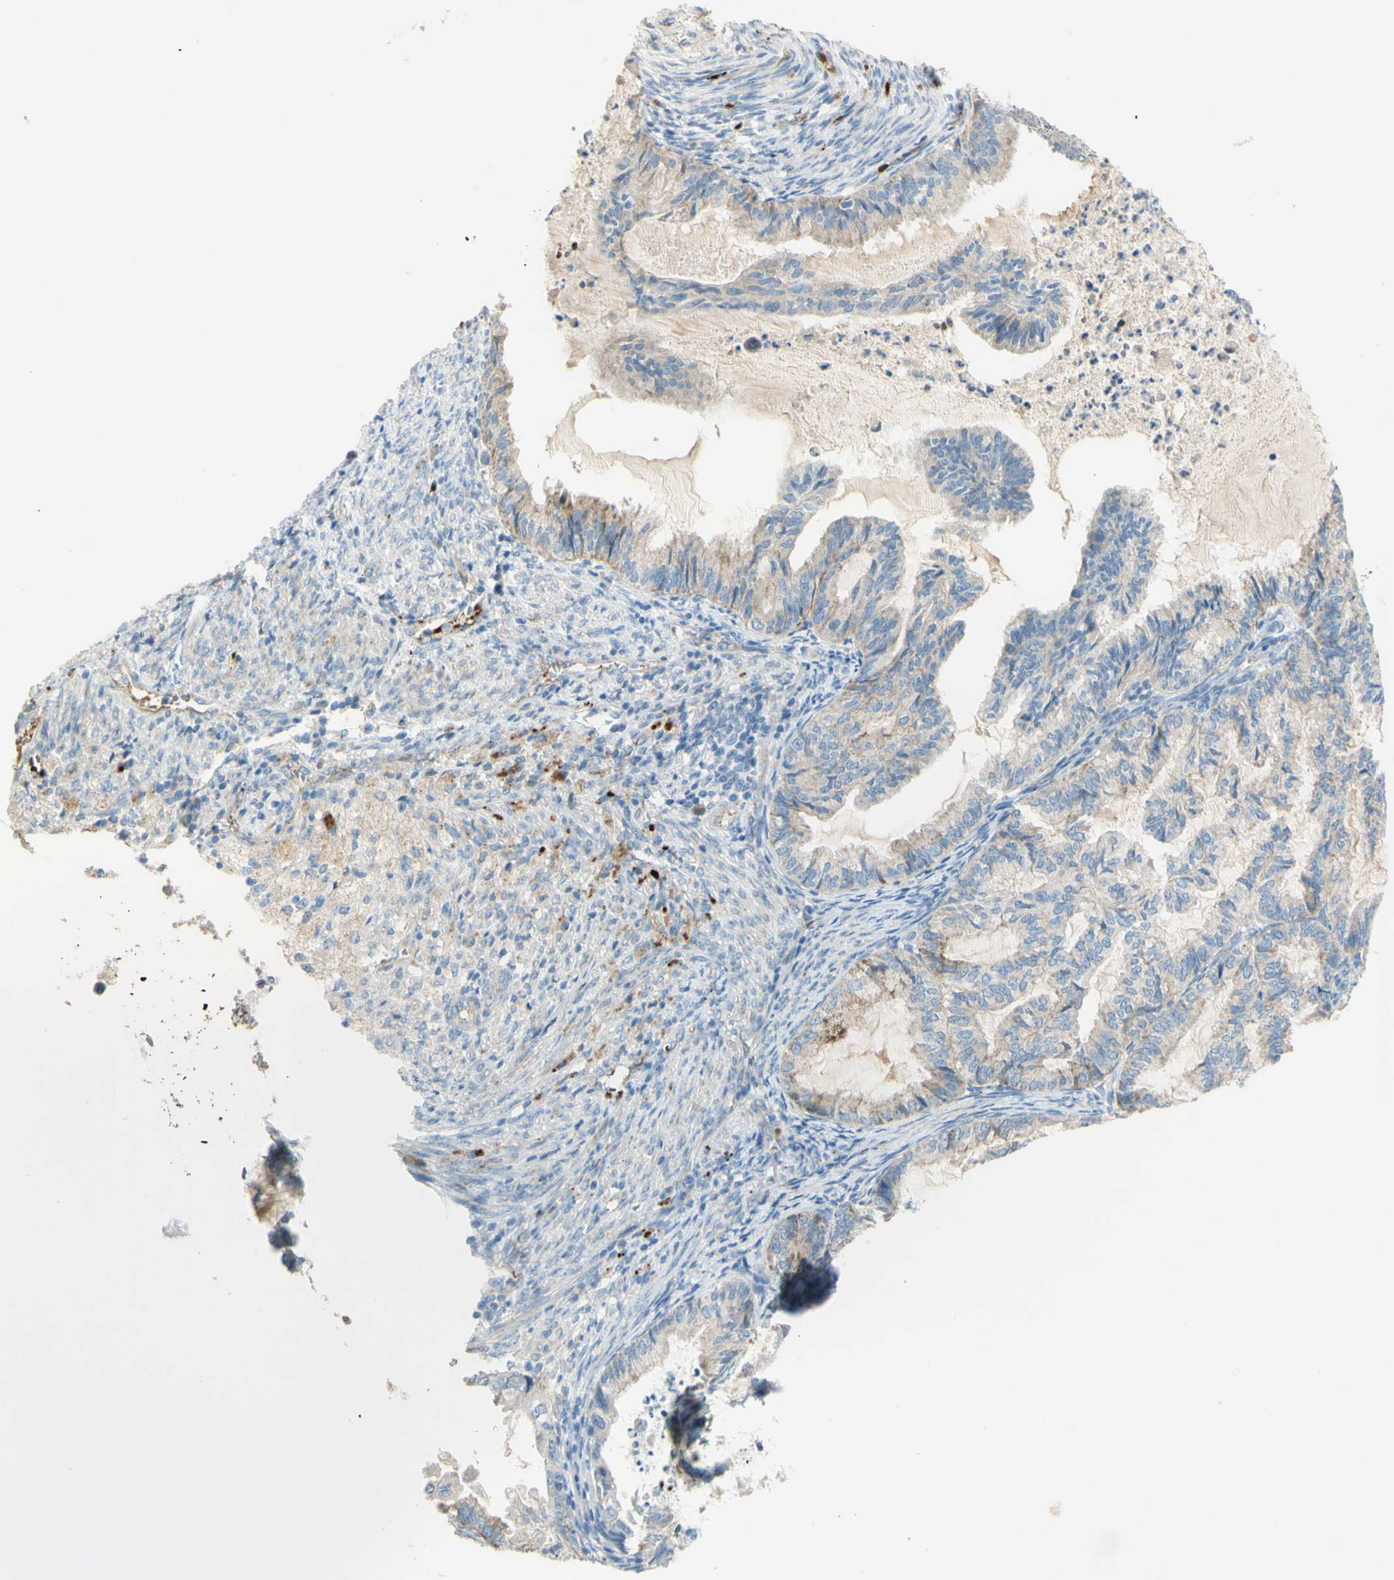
{"staining": {"intensity": "weak", "quantity": "<25%", "location": "cytoplasmic/membranous"}, "tissue": "cervical cancer", "cell_type": "Tumor cells", "image_type": "cancer", "snomed": [{"axis": "morphology", "description": "Normal tissue, NOS"}, {"axis": "morphology", "description": "Adenocarcinoma, NOS"}, {"axis": "topography", "description": "Cervix"}, {"axis": "topography", "description": "Endometrium"}], "caption": "Tumor cells are negative for brown protein staining in cervical cancer (adenocarcinoma). Nuclei are stained in blue.", "gene": "GAN", "patient": {"sex": "female", "age": 86}}